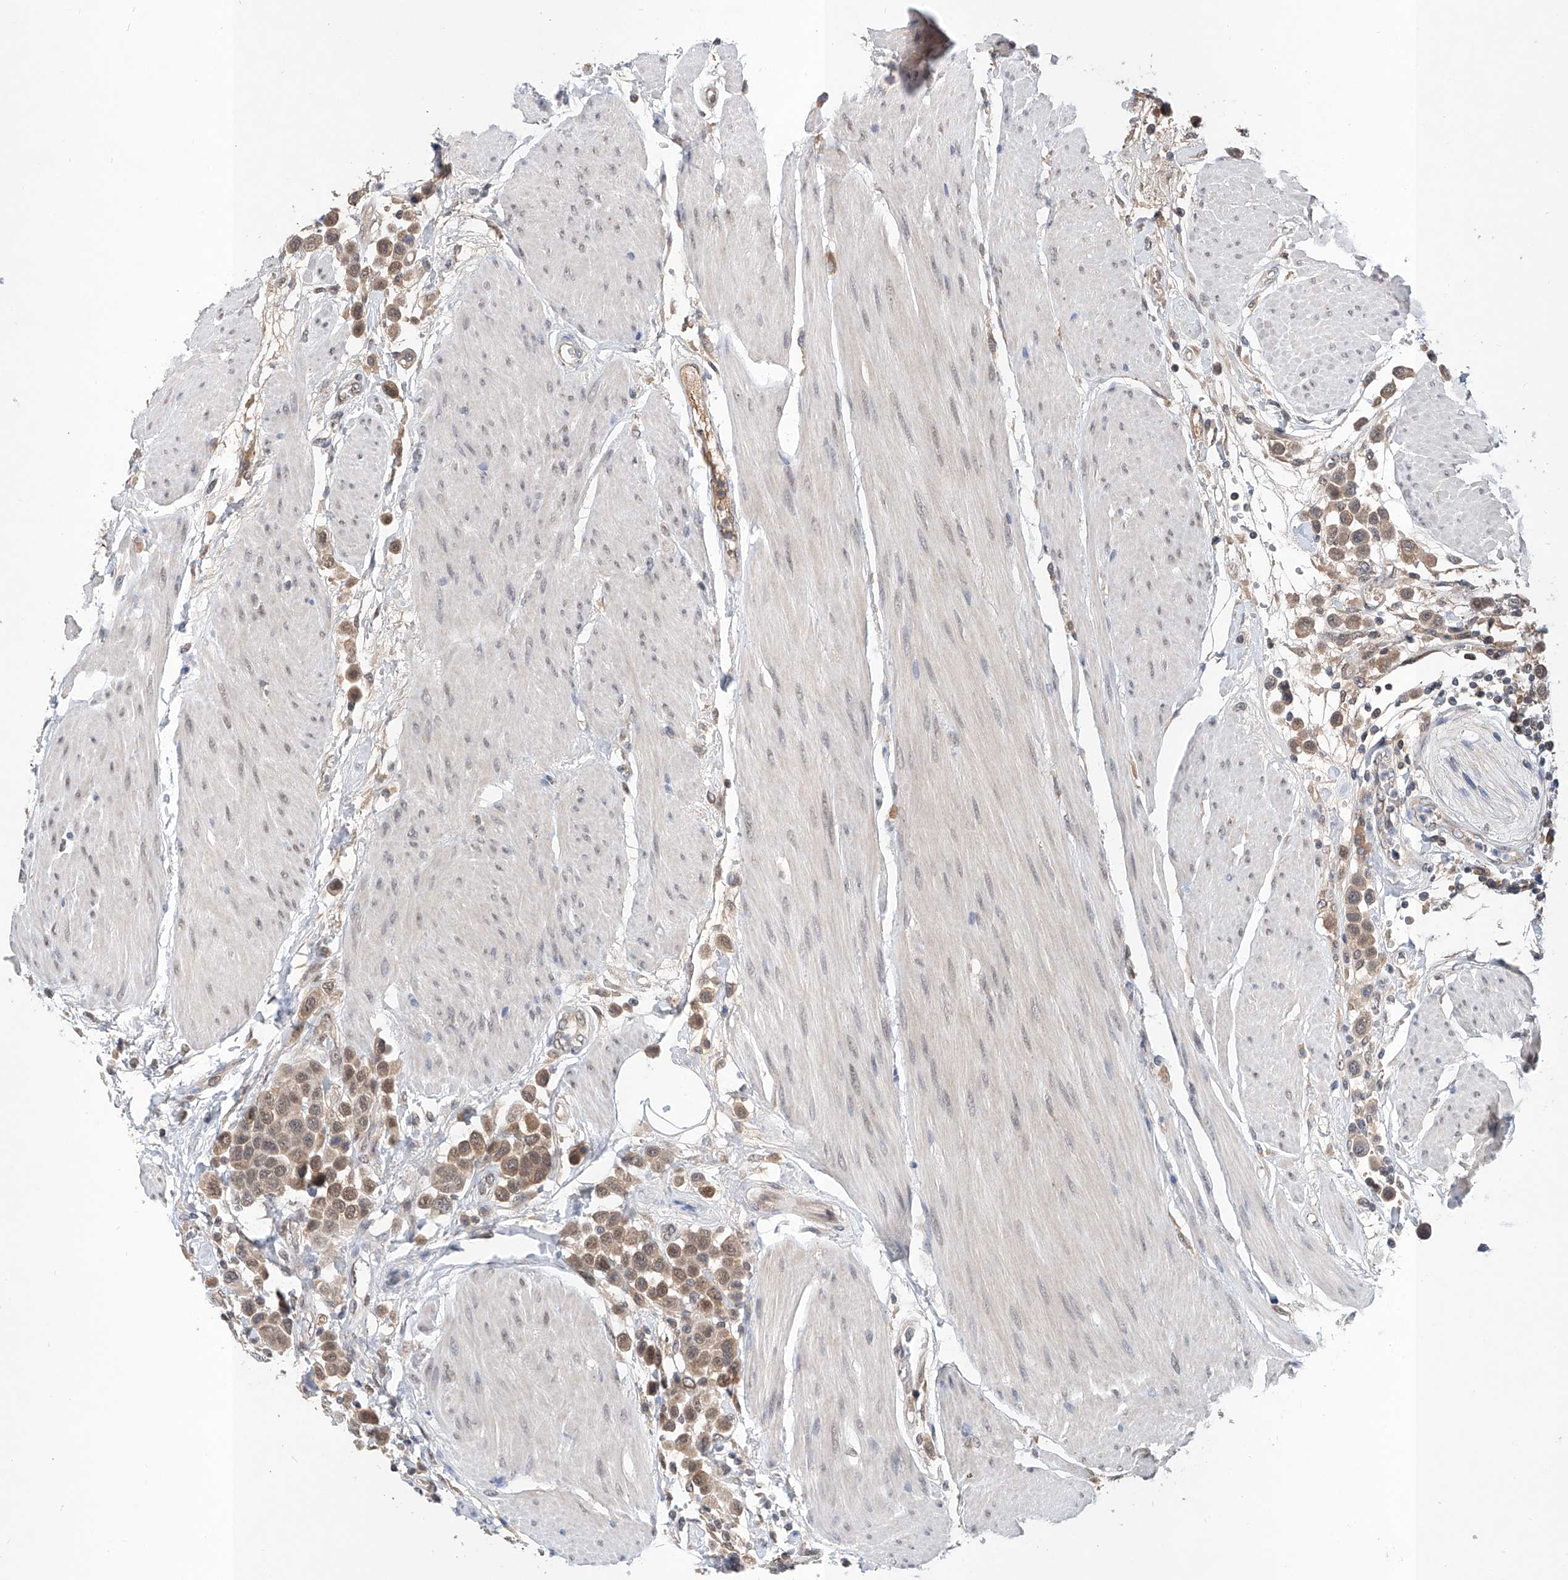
{"staining": {"intensity": "weak", "quantity": ">75%", "location": "cytoplasmic/membranous,nuclear"}, "tissue": "urothelial cancer", "cell_type": "Tumor cells", "image_type": "cancer", "snomed": [{"axis": "morphology", "description": "Urothelial carcinoma, High grade"}, {"axis": "topography", "description": "Urinary bladder"}], "caption": "High-grade urothelial carcinoma stained with DAB IHC displays low levels of weak cytoplasmic/membranous and nuclear staining in about >75% of tumor cells. Using DAB (brown) and hematoxylin (blue) stains, captured at high magnification using brightfield microscopy.", "gene": "CARMIL3", "patient": {"sex": "male", "age": 50}}